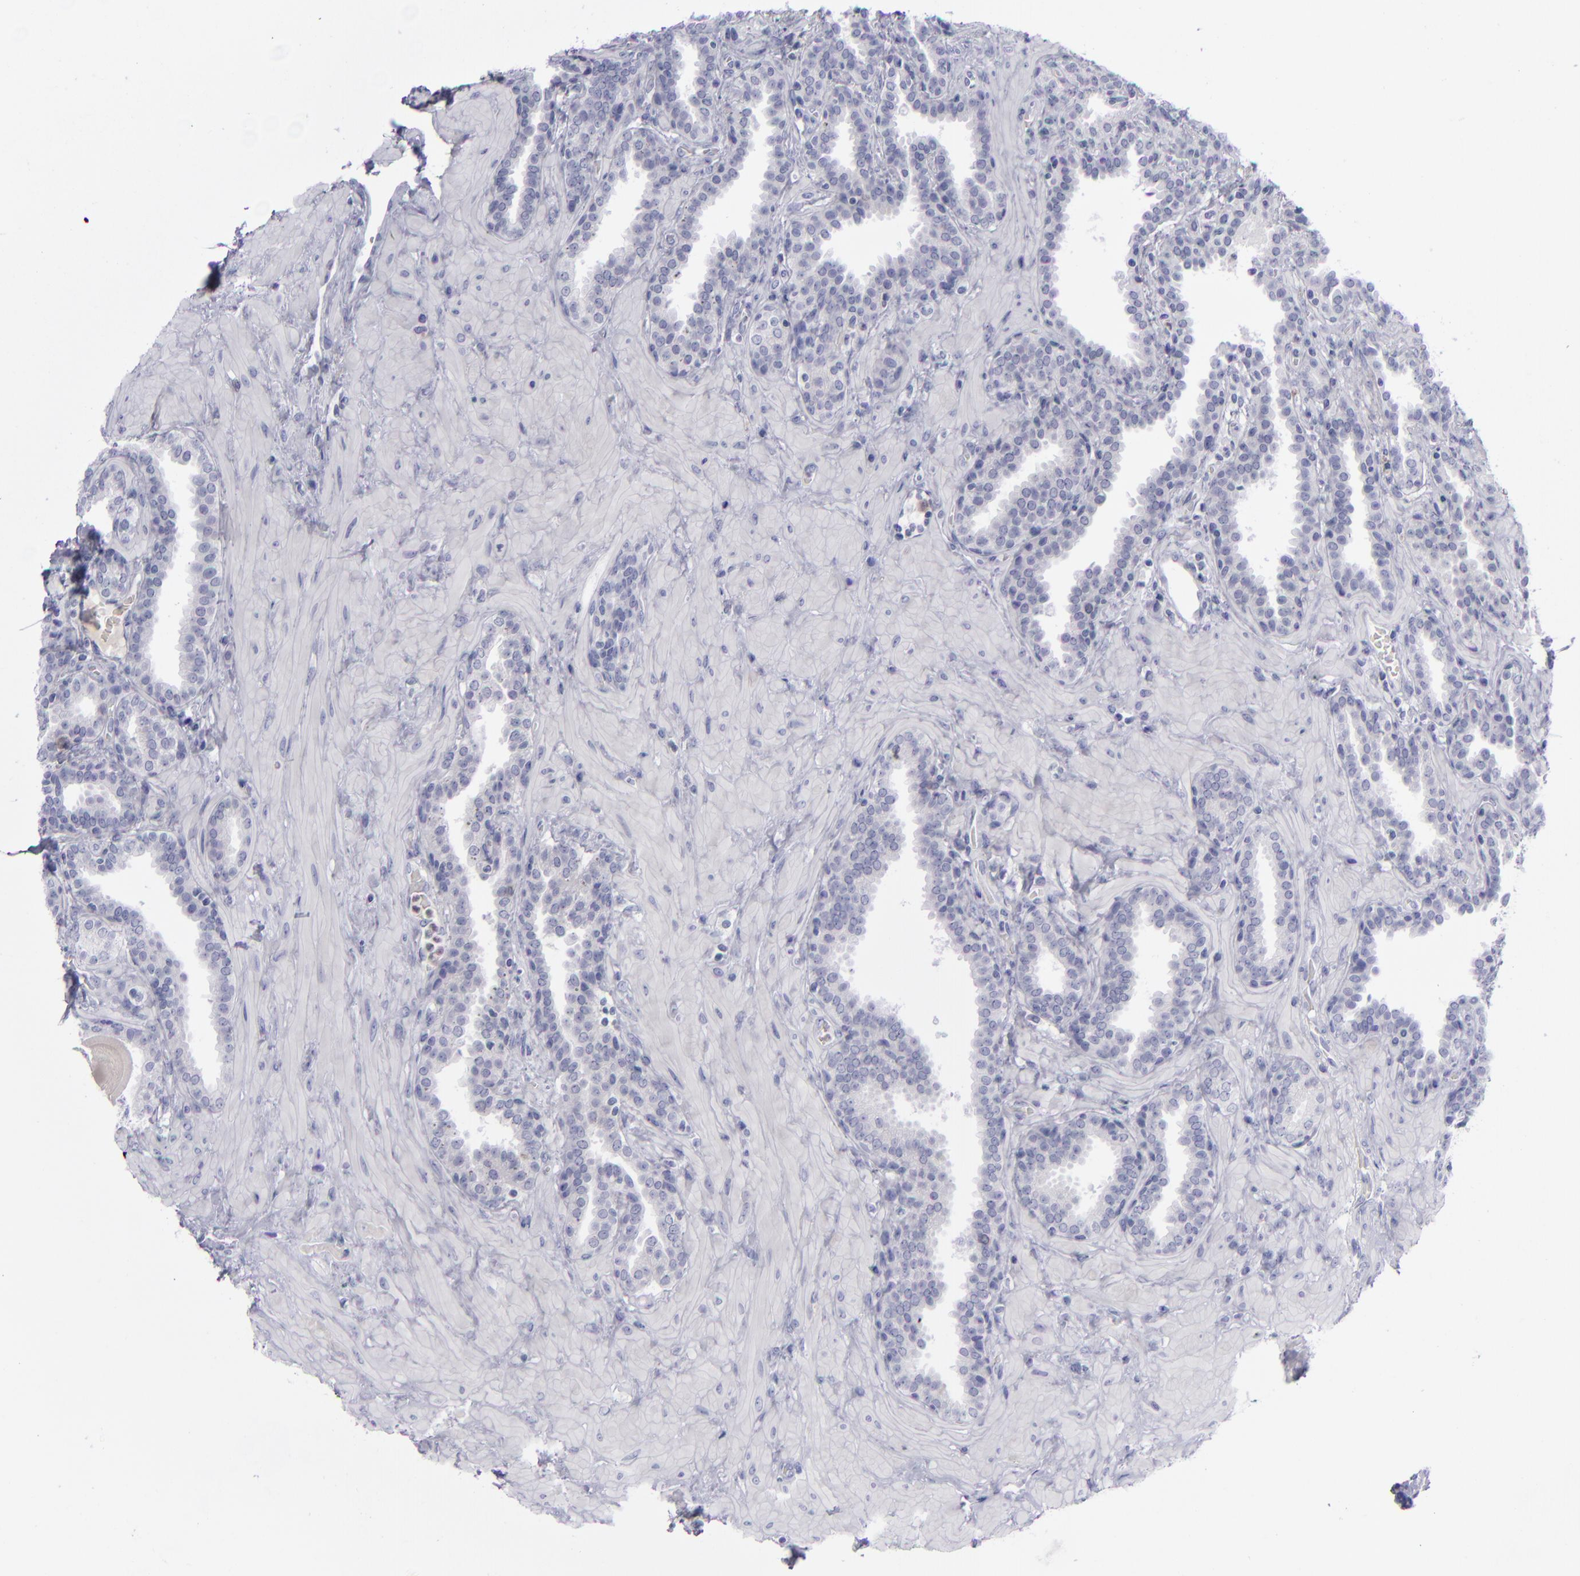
{"staining": {"intensity": "negative", "quantity": "none", "location": "none"}, "tissue": "prostate", "cell_type": "Glandular cells", "image_type": "normal", "snomed": [{"axis": "morphology", "description": "Normal tissue, NOS"}, {"axis": "topography", "description": "Prostate"}], "caption": "The immunohistochemistry micrograph has no significant expression in glandular cells of prostate. (Stains: DAB (3,3'-diaminobenzidine) immunohistochemistry with hematoxylin counter stain, Microscopy: brightfield microscopy at high magnification).", "gene": "AURKA", "patient": {"sex": "male", "age": 51}}